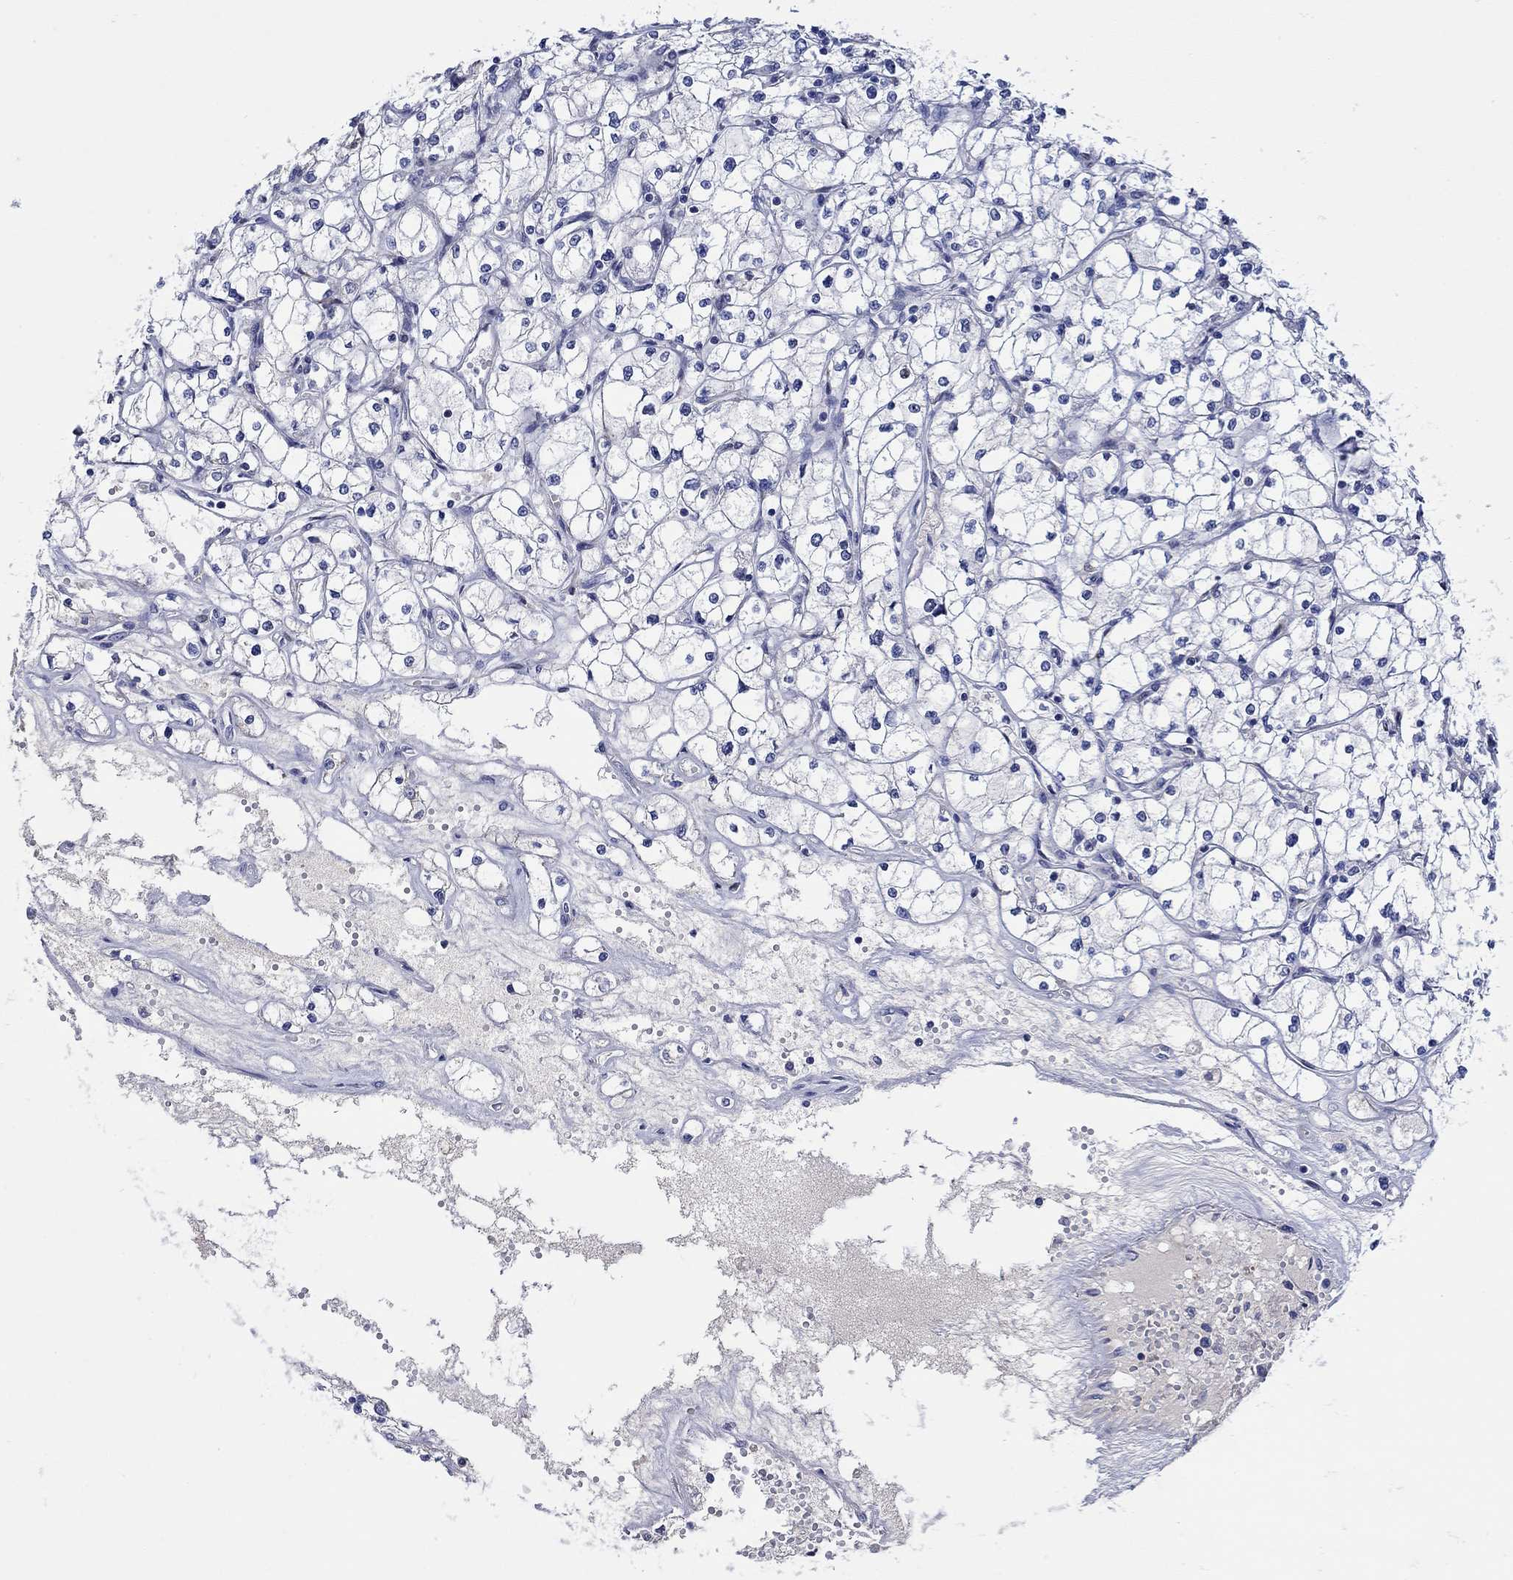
{"staining": {"intensity": "negative", "quantity": "none", "location": "none"}, "tissue": "renal cancer", "cell_type": "Tumor cells", "image_type": "cancer", "snomed": [{"axis": "morphology", "description": "Adenocarcinoma, NOS"}, {"axis": "topography", "description": "Kidney"}], "caption": "High power microscopy histopathology image of an immunohistochemistry image of renal cancer (adenocarcinoma), revealing no significant expression in tumor cells.", "gene": "MSI1", "patient": {"sex": "male", "age": 67}}